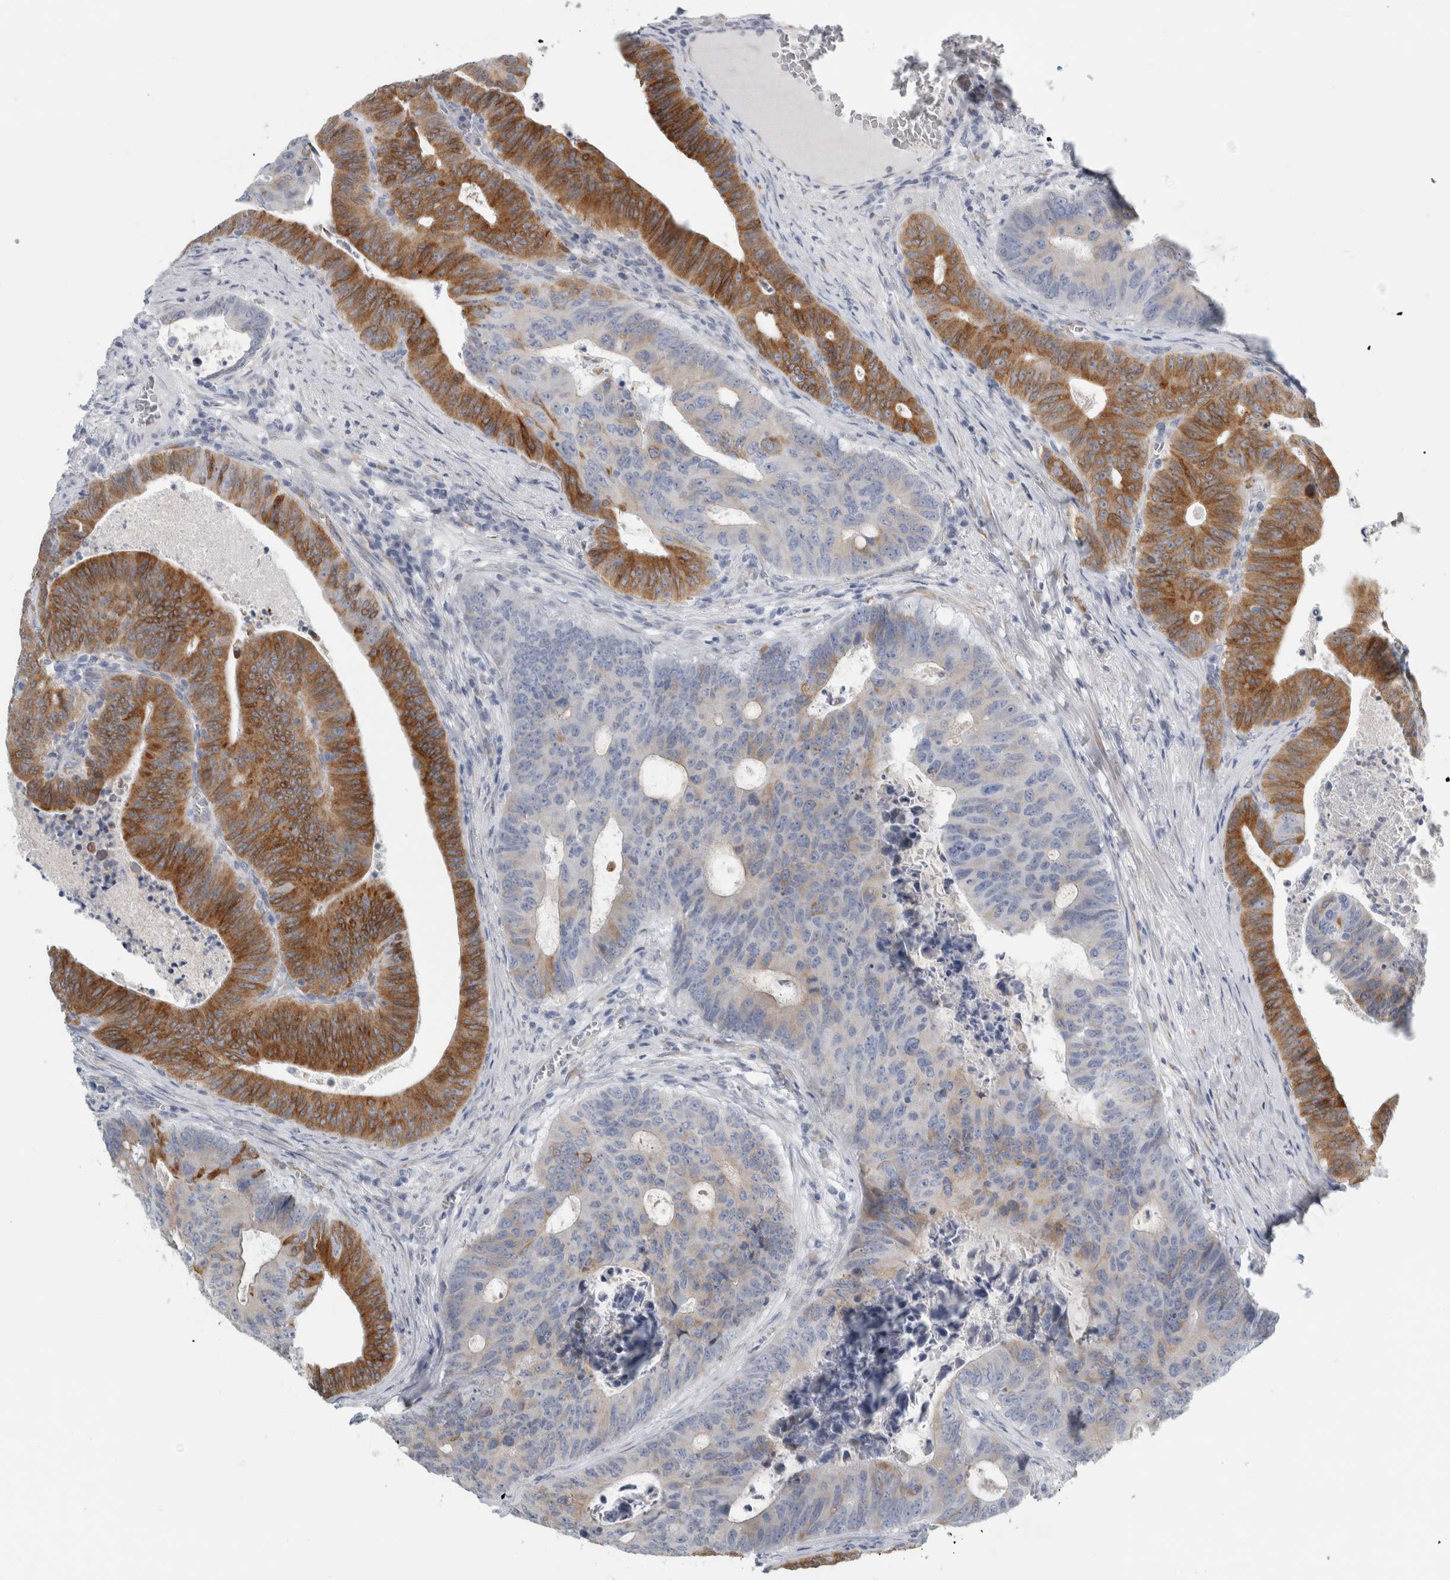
{"staining": {"intensity": "moderate", "quantity": "25%-75%", "location": "cytoplasmic/membranous"}, "tissue": "colorectal cancer", "cell_type": "Tumor cells", "image_type": "cancer", "snomed": [{"axis": "morphology", "description": "Adenocarcinoma, NOS"}, {"axis": "topography", "description": "Colon"}], "caption": "Immunohistochemical staining of colorectal cancer (adenocarcinoma) displays medium levels of moderate cytoplasmic/membranous protein staining in about 25%-75% of tumor cells.", "gene": "B3GNT3", "patient": {"sex": "male", "age": 87}}